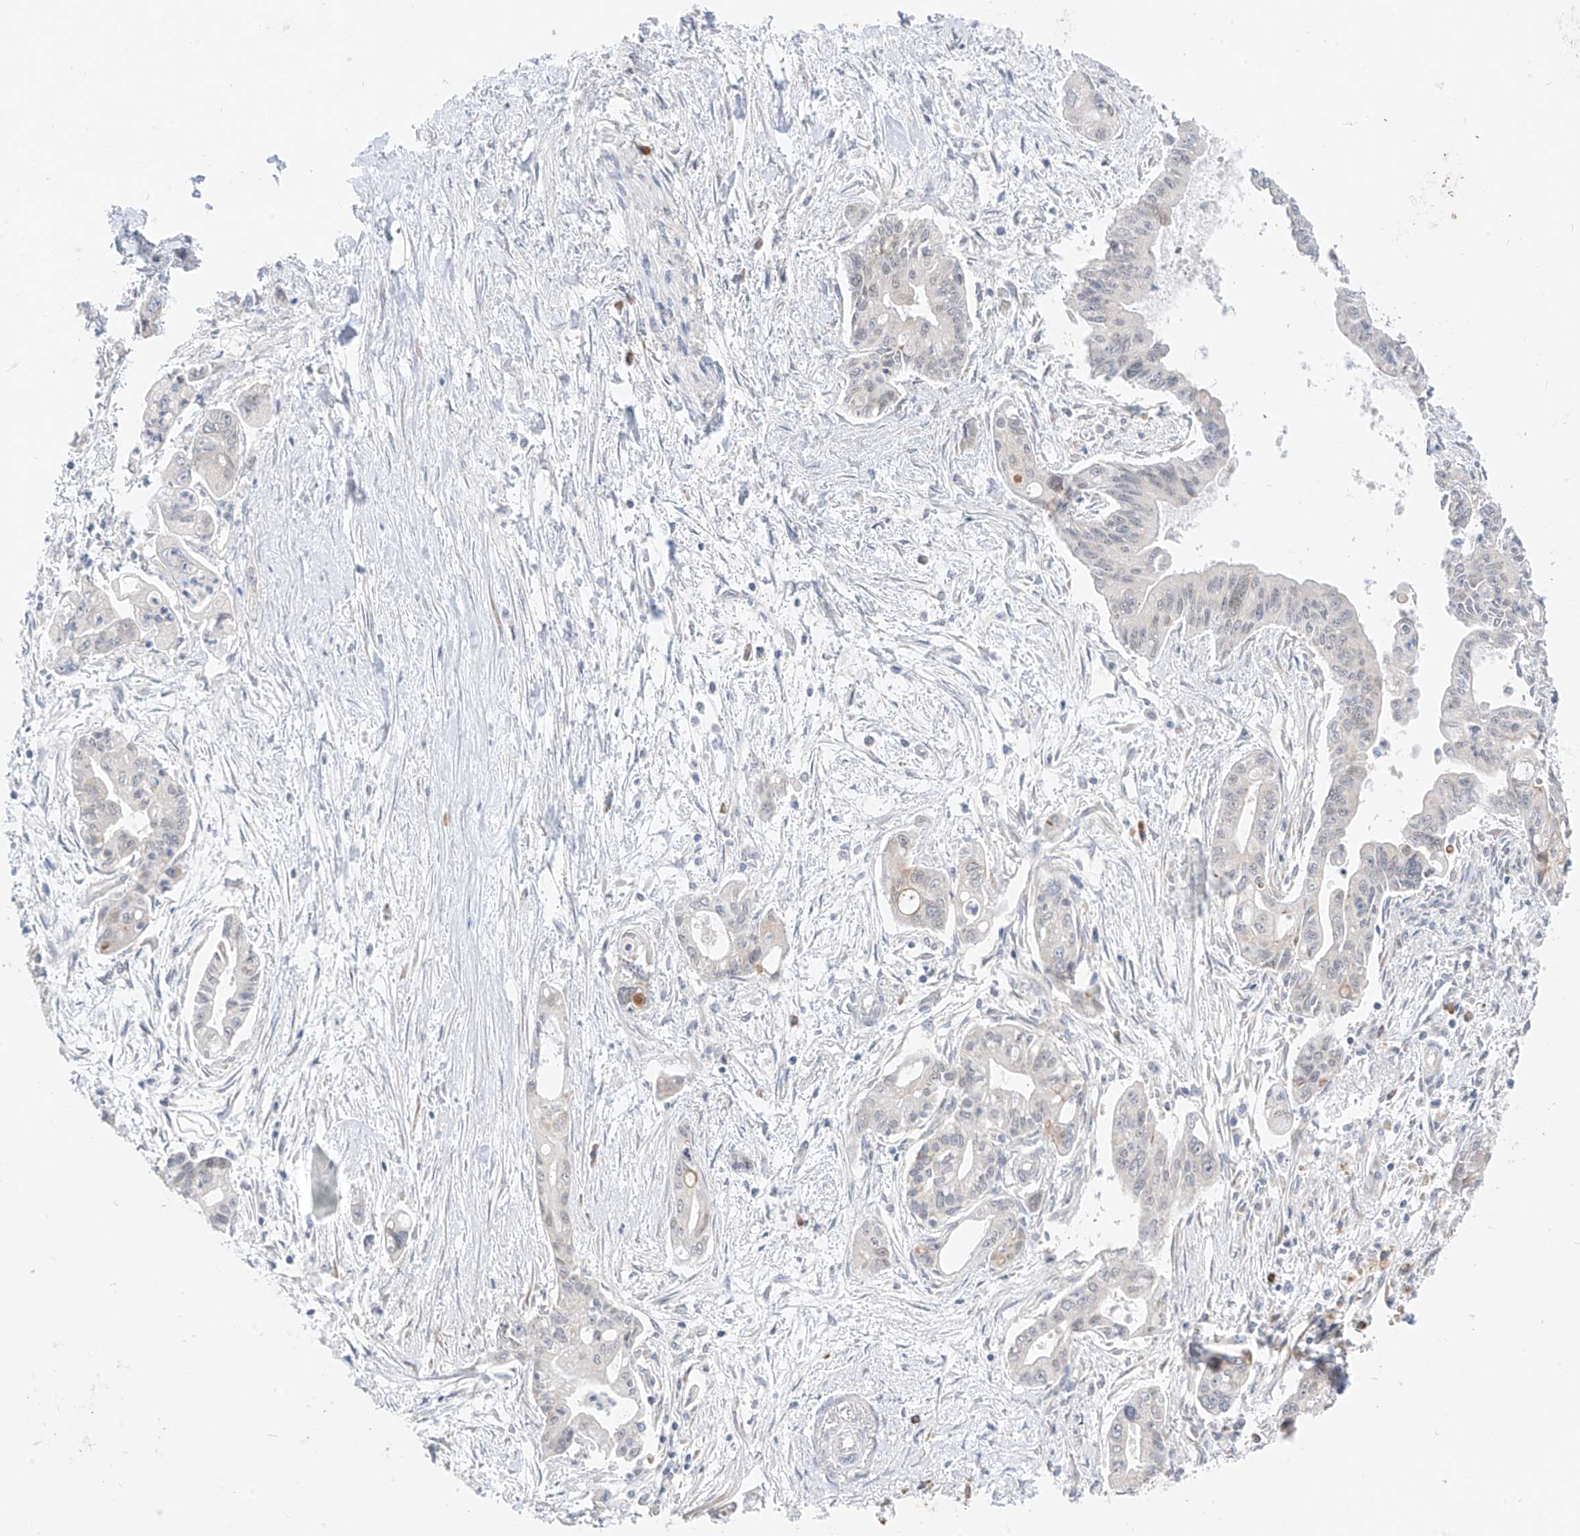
{"staining": {"intensity": "negative", "quantity": "none", "location": "none"}, "tissue": "pancreatic cancer", "cell_type": "Tumor cells", "image_type": "cancer", "snomed": [{"axis": "morphology", "description": "Adenocarcinoma, NOS"}, {"axis": "topography", "description": "Pancreas"}], "caption": "Tumor cells are negative for brown protein staining in pancreatic adenocarcinoma.", "gene": "STT3A", "patient": {"sex": "male", "age": 70}}